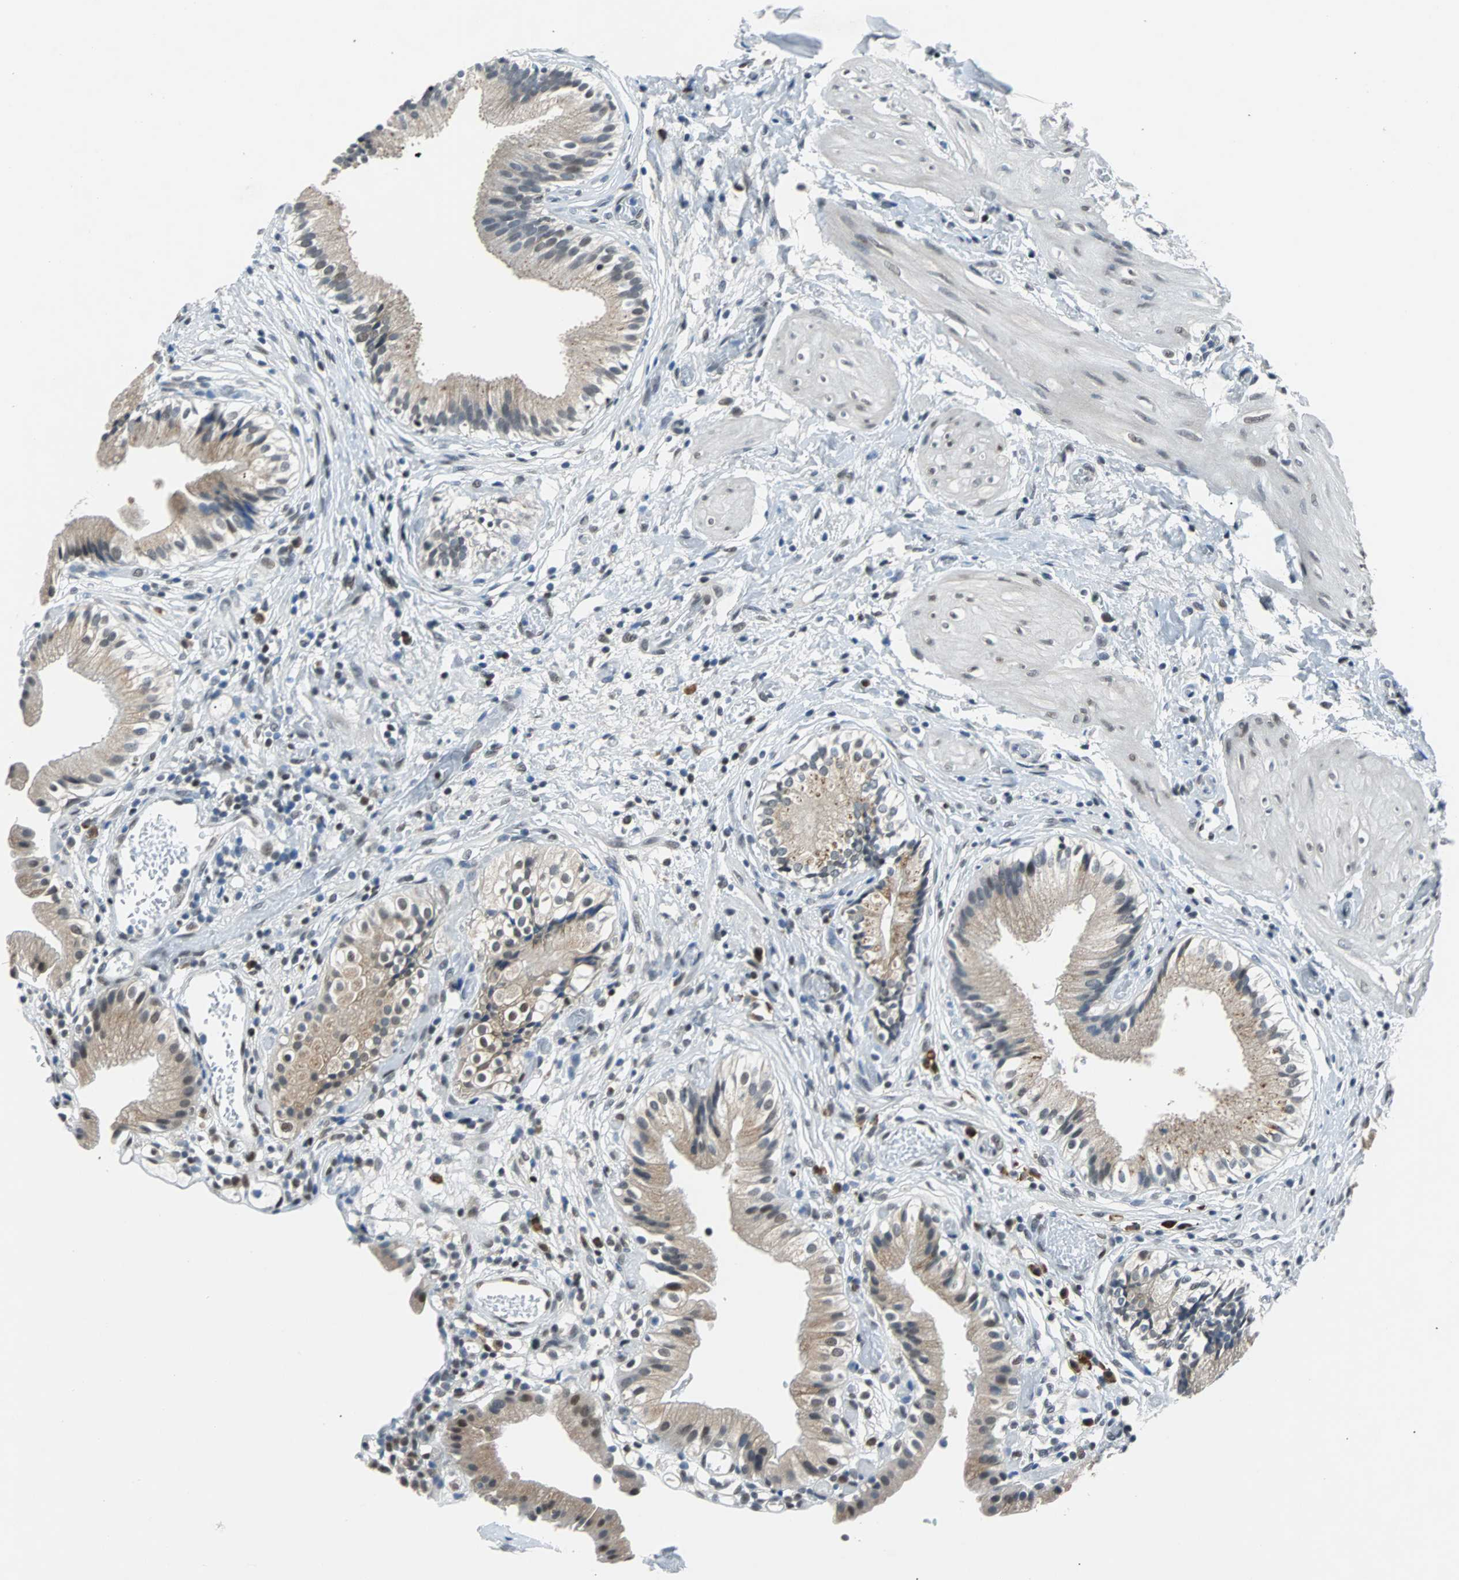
{"staining": {"intensity": "weak", "quantity": "25%-75%", "location": "cytoplasmic/membranous"}, "tissue": "gallbladder", "cell_type": "Glandular cells", "image_type": "normal", "snomed": [{"axis": "morphology", "description": "Normal tissue, NOS"}, {"axis": "topography", "description": "Gallbladder"}], "caption": "IHC photomicrograph of benign human gallbladder stained for a protein (brown), which exhibits low levels of weak cytoplasmic/membranous expression in about 25%-75% of glandular cells.", "gene": "USP28", "patient": {"sex": "male", "age": 65}}